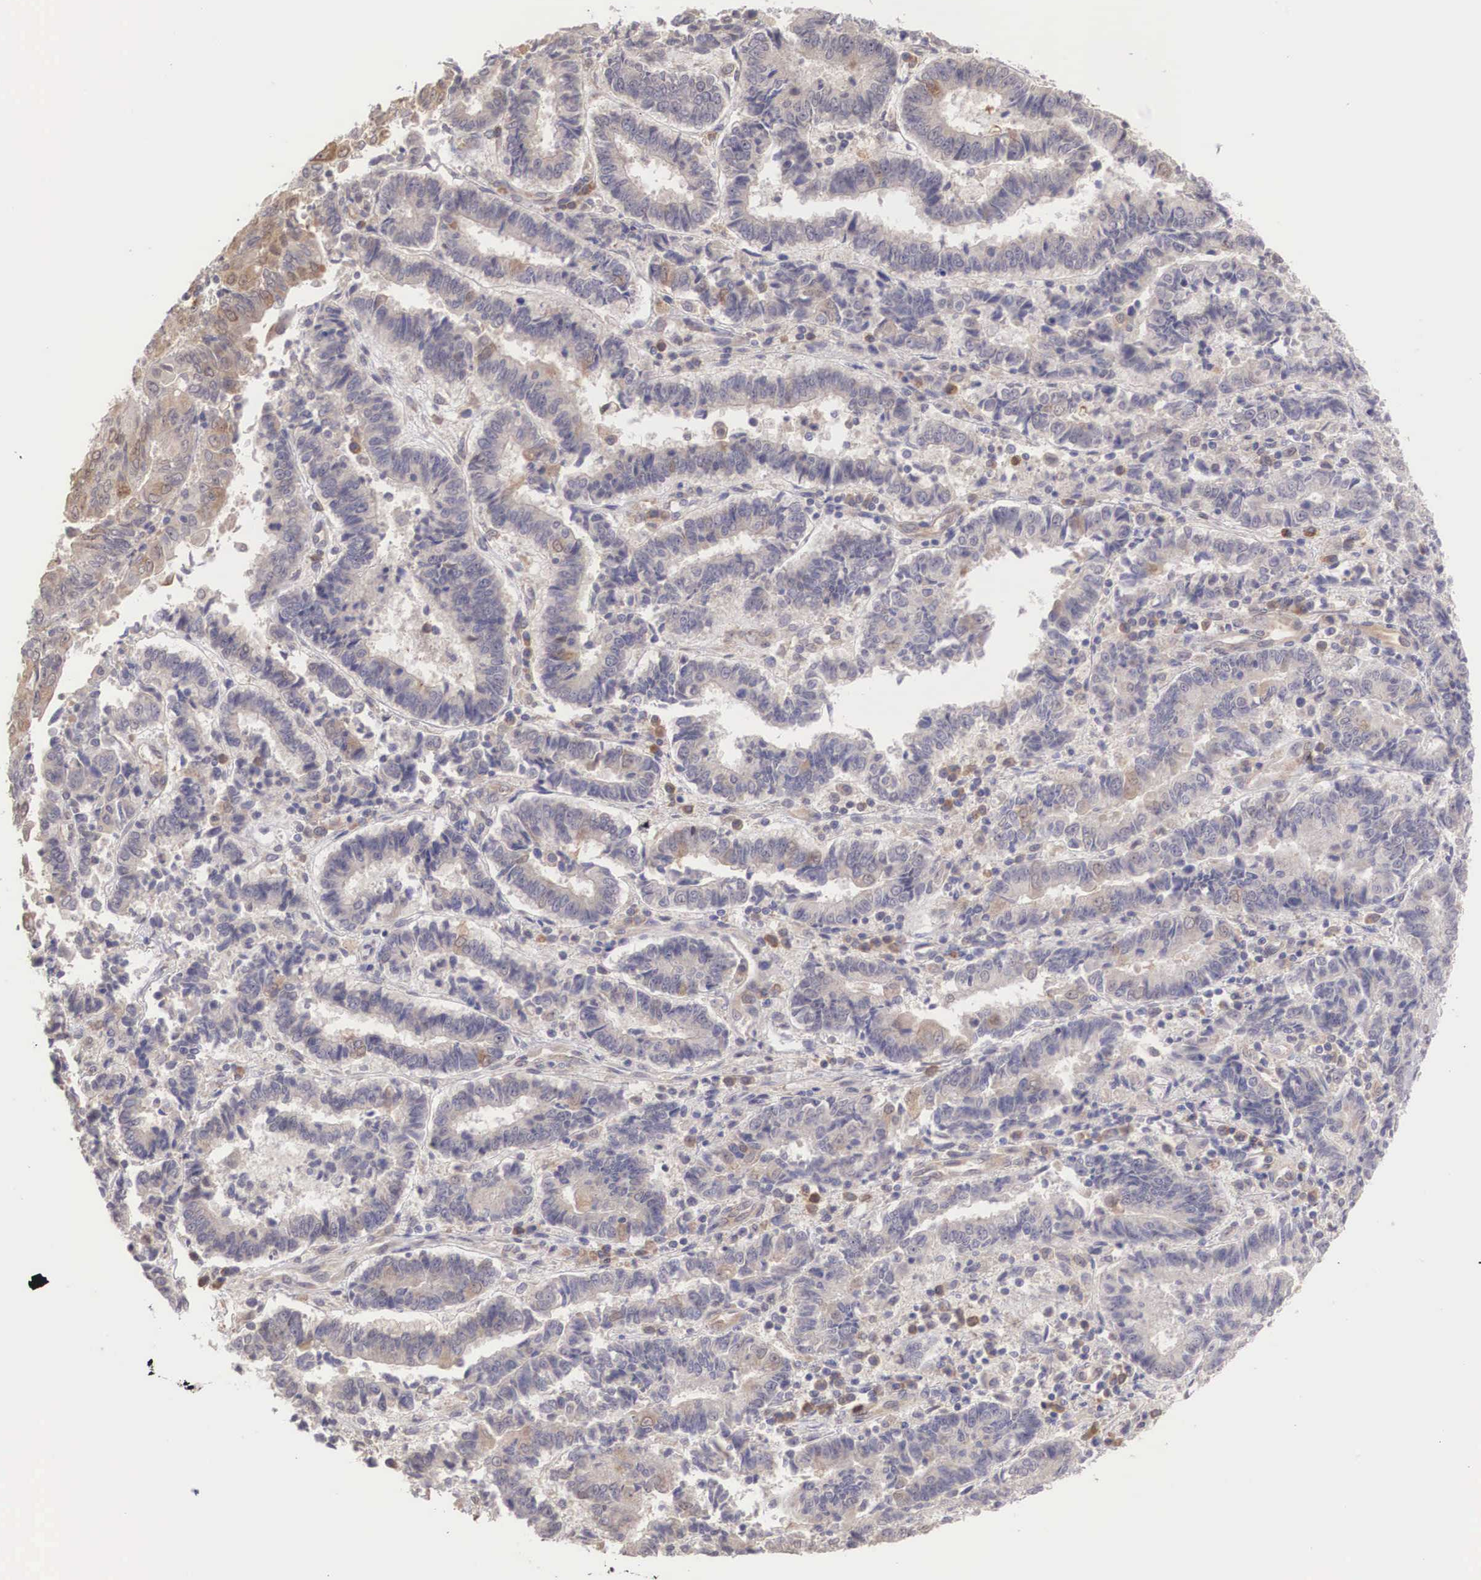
{"staining": {"intensity": "weak", "quantity": "25%-75%", "location": "cytoplasmic/membranous"}, "tissue": "endometrial cancer", "cell_type": "Tumor cells", "image_type": "cancer", "snomed": [{"axis": "morphology", "description": "Adenocarcinoma, NOS"}, {"axis": "topography", "description": "Endometrium"}], "caption": "Endometrial cancer (adenocarcinoma) stained for a protein (brown) reveals weak cytoplasmic/membranous positive expression in approximately 25%-75% of tumor cells.", "gene": "DNAJB7", "patient": {"sex": "female", "age": 75}}